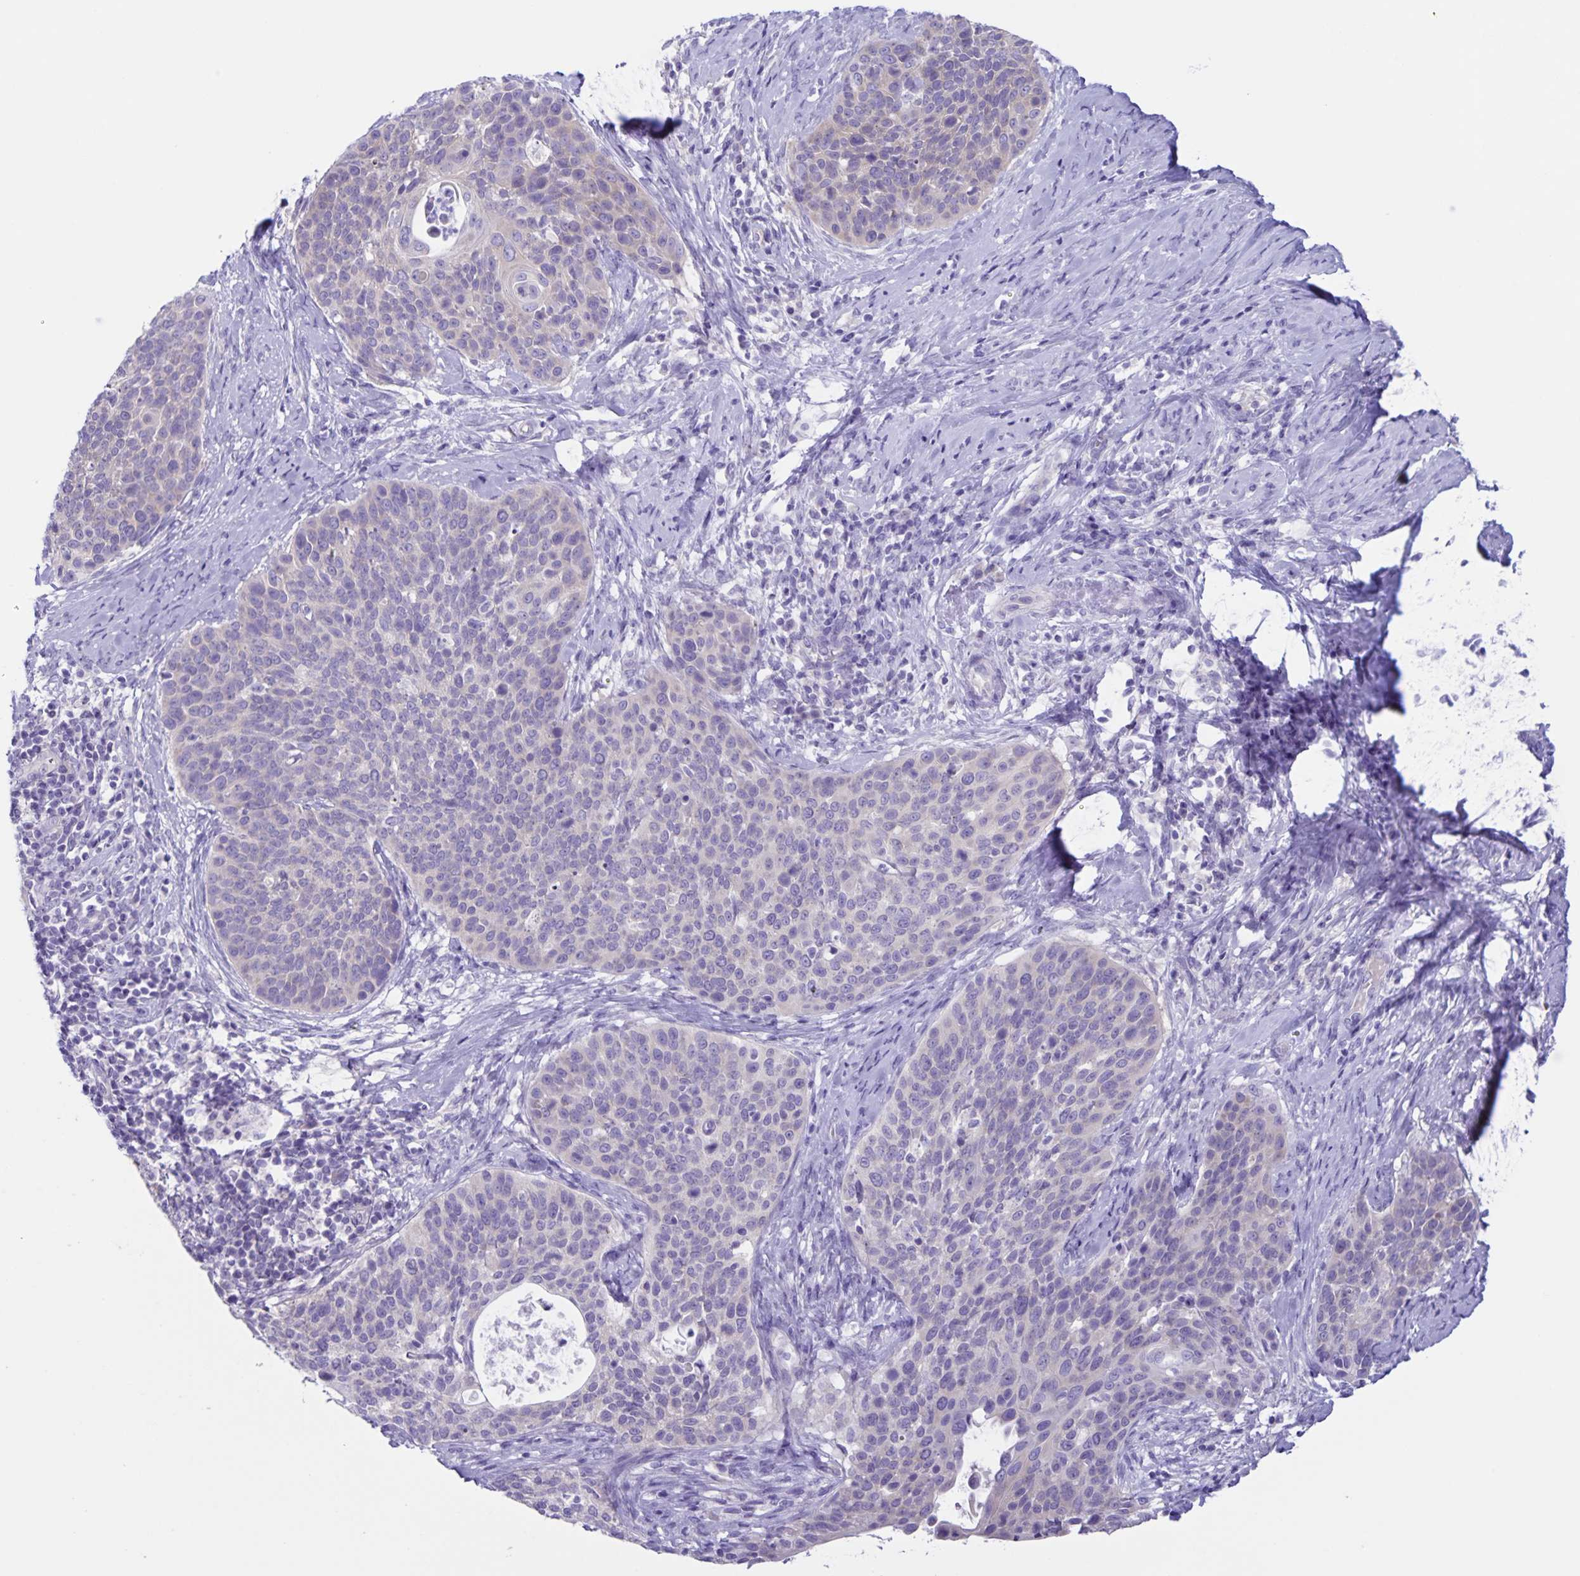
{"staining": {"intensity": "negative", "quantity": "none", "location": "none"}, "tissue": "cervical cancer", "cell_type": "Tumor cells", "image_type": "cancer", "snomed": [{"axis": "morphology", "description": "Squamous cell carcinoma, NOS"}, {"axis": "topography", "description": "Cervix"}], "caption": "The histopathology image displays no staining of tumor cells in squamous cell carcinoma (cervical).", "gene": "CAPSL", "patient": {"sex": "female", "age": 69}}